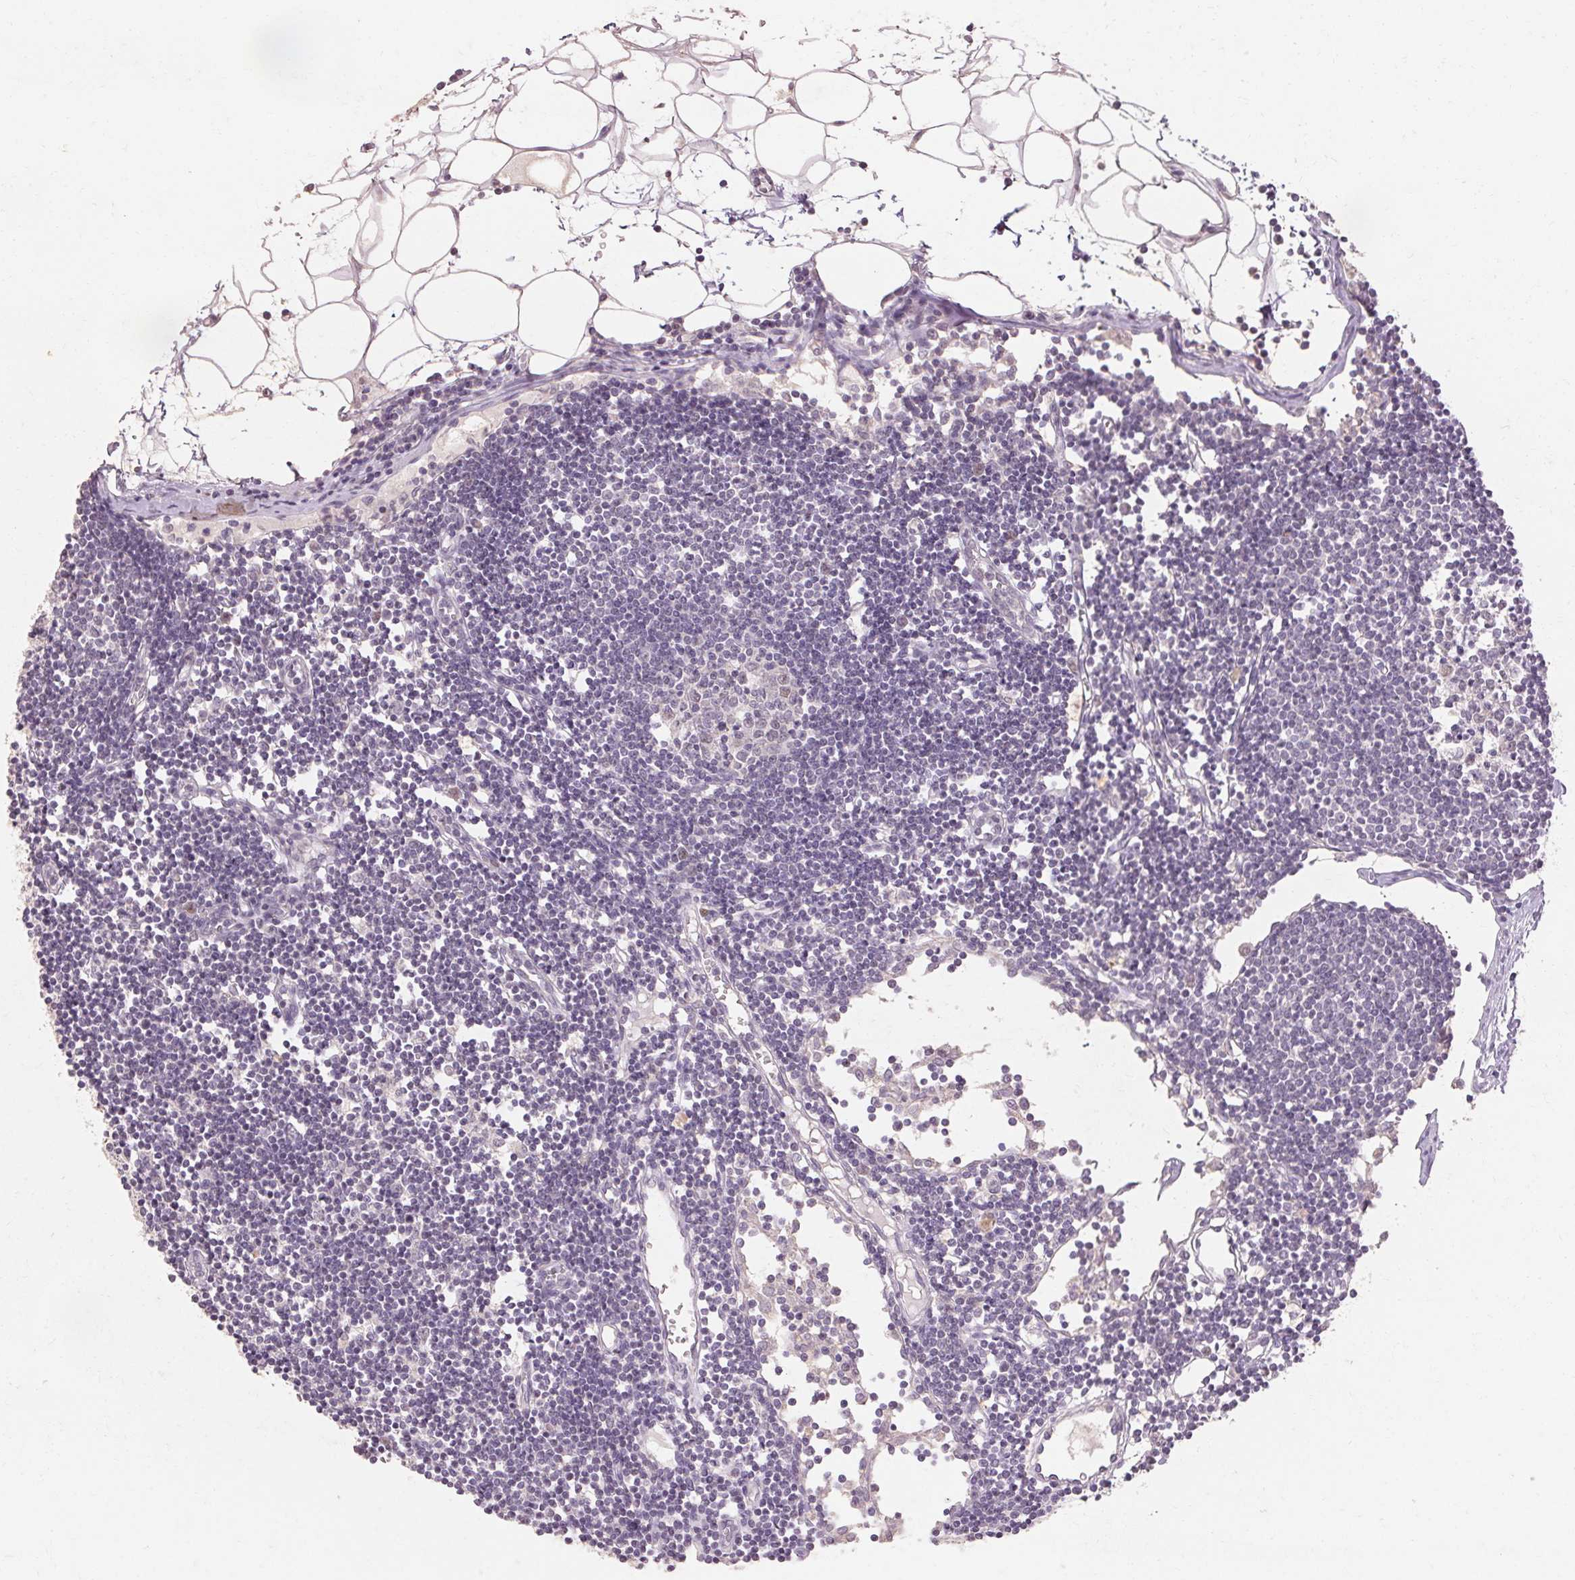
{"staining": {"intensity": "negative", "quantity": "none", "location": "none"}, "tissue": "lymph node", "cell_type": "Germinal center cells", "image_type": "normal", "snomed": [{"axis": "morphology", "description": "Normal tissue, NOS"}, {"axis": "topography", "description": "Lymph node"}], "caption": "An immunohistochemistry (IHC) micrograph of benign lymph node is shown. There is no staining in germinal center cells of lymph node.", "gene": "SKP2", "patient": {"sex": "female", "age": 65}}